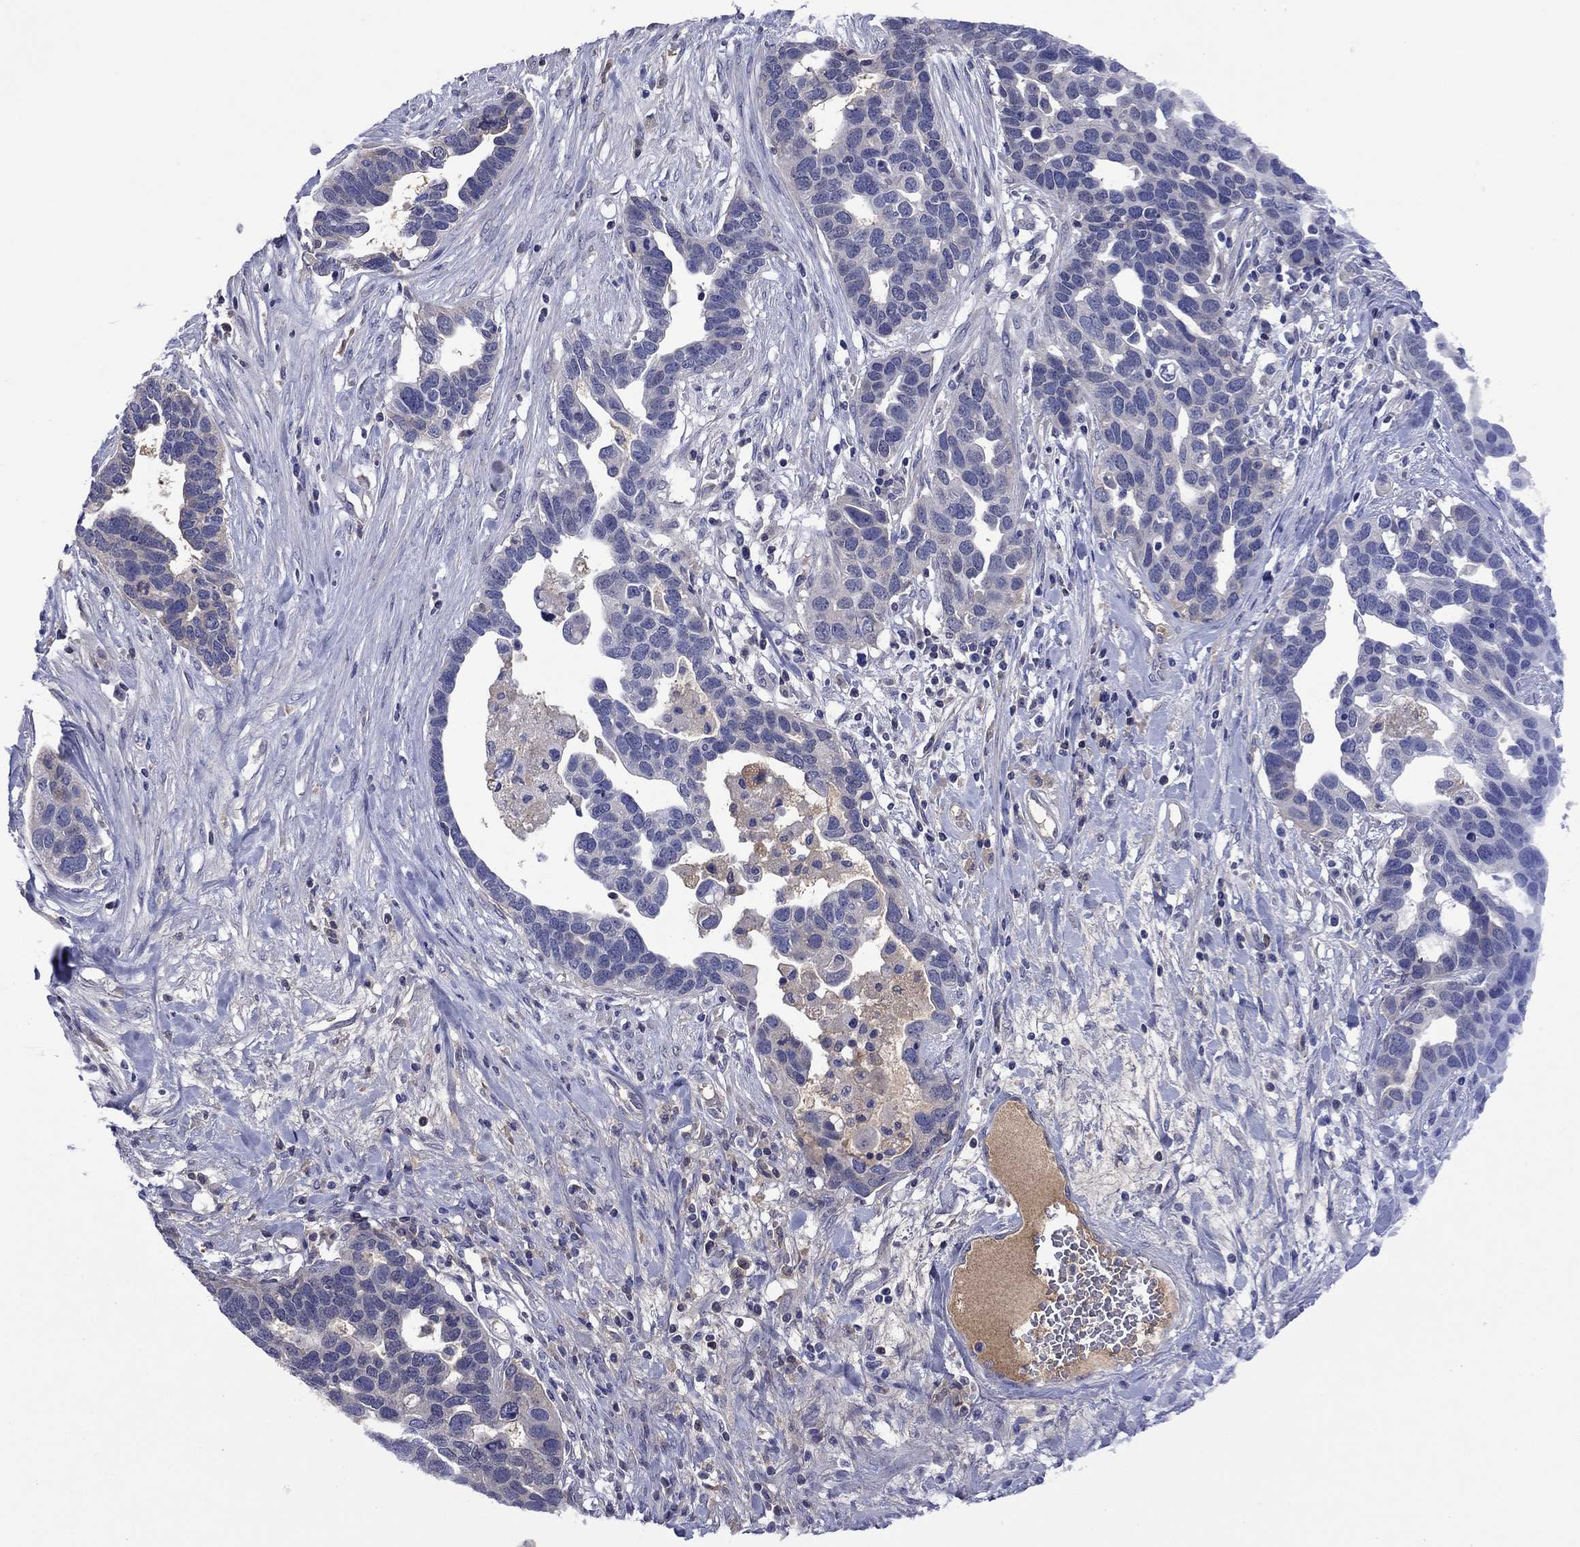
{"staining": {"intensity": "negative", "quantity": "none", "location": "none"}, "tissue": "ovarian cancer", "cell_type": "Tumor cells", "image_type": "cancer", "snomed": [{"axis": "morphology", "description": "Cystadenocarcinoma, serous, NOS"}, {"axis": "topography", "description": "Ovary"}], "caption": "Tumor cells are negative for brown protein staining in ovarian cancer (serous cystadenocarcinoma). The staining was performed using DAB to visualize the protein expression in brown, while the nuclei were stained in blue with hematoxylin (Magnification: 20x).", "gene": "APOA2", "patient": {"sex": "female", "age": 54}}